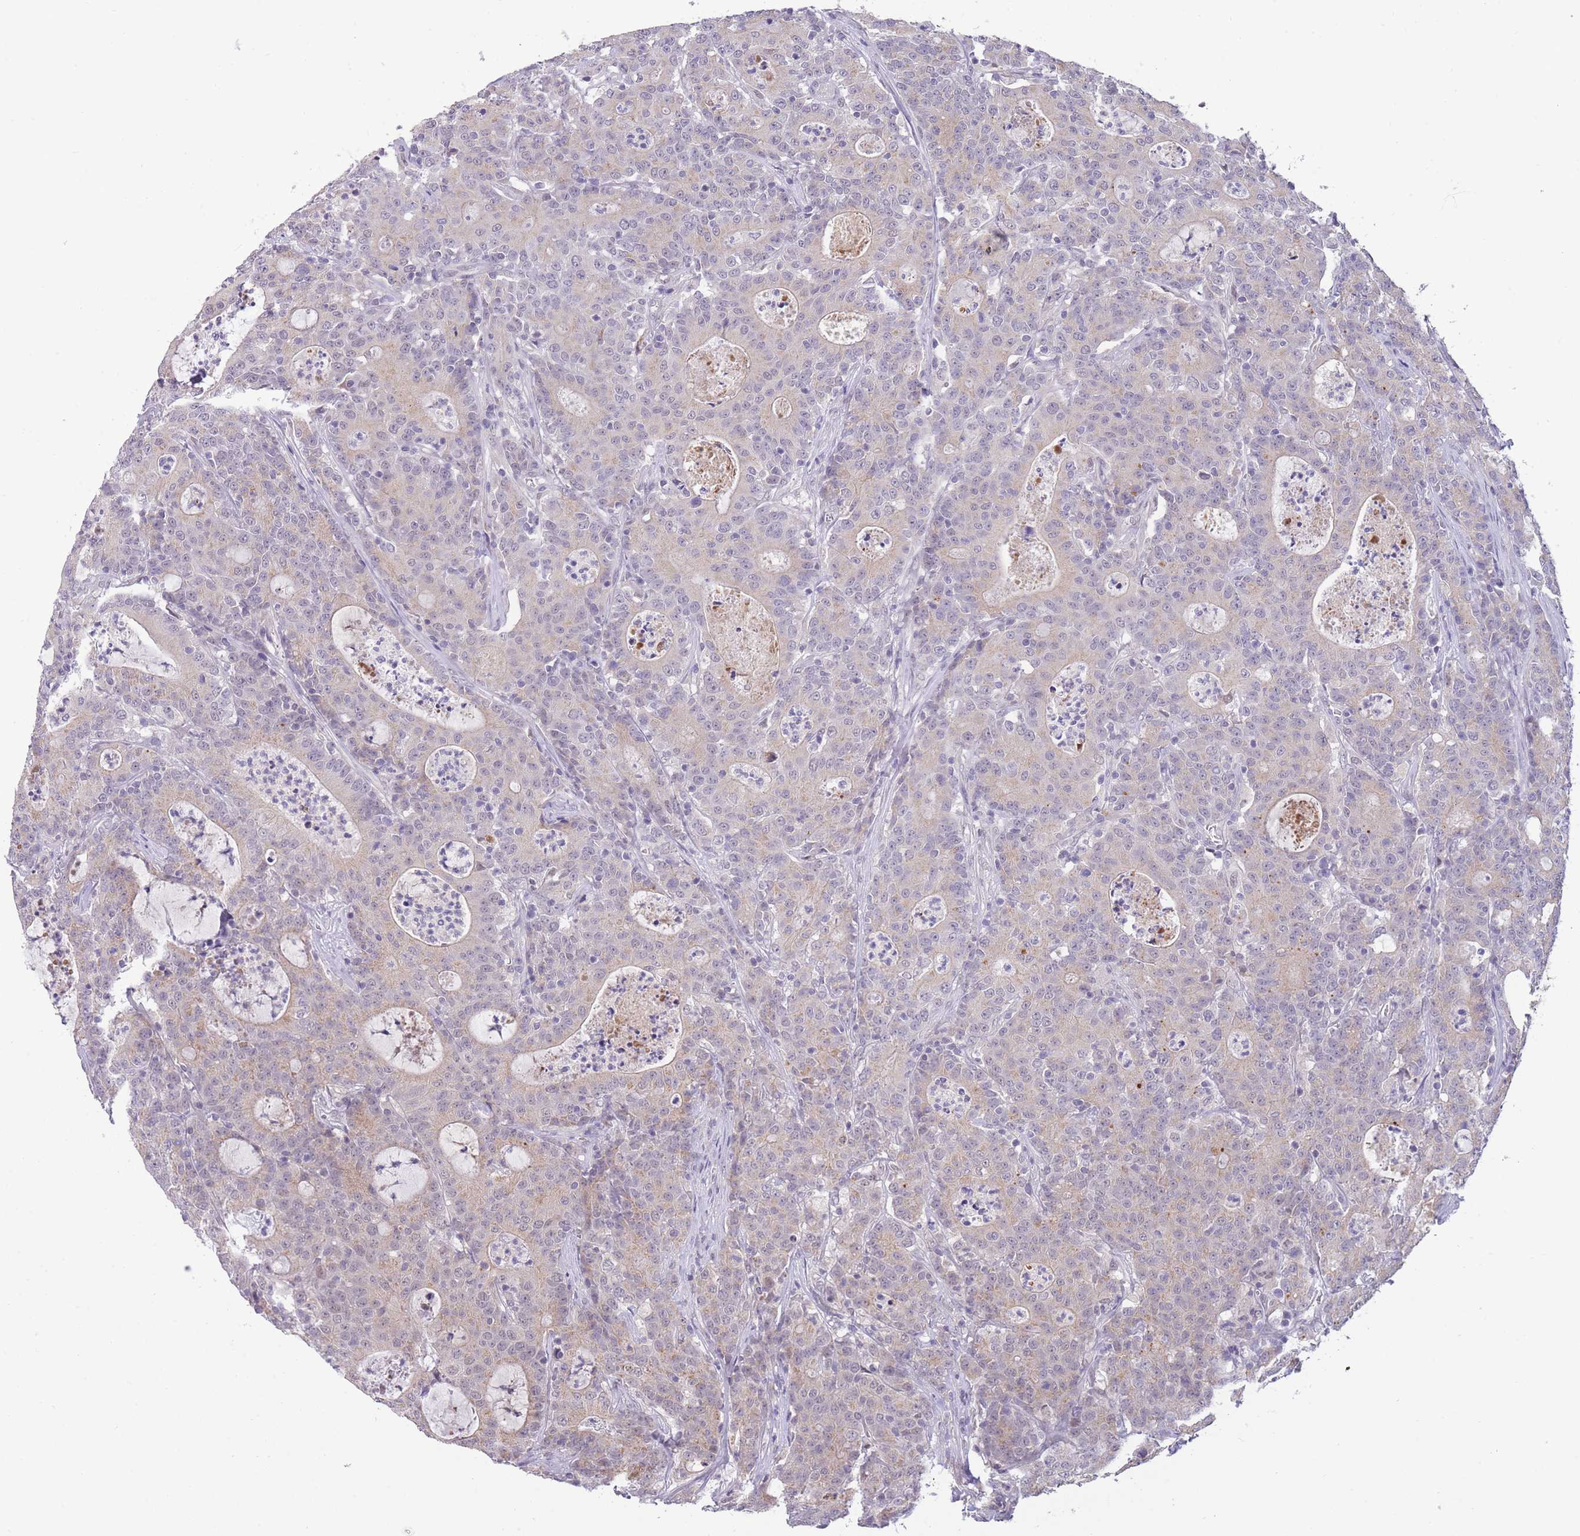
{"staining": {"intensity": "weak", "quantity": "<25%", "location": "cytoplasmic/membranous"}, "tissue": "colorectal cancer", "cell_type": "Tumor cells", "image_type": "cancer", "snomed": [{"axis": "morphology", "description": "Adenocarcinoma, NOS"}, {"axis": "topography", "description": "Colon"}], "caption": "Colorectal cancer (adenocarcinoma) was stained to show a protein in brown. There is no significant staining in tumor cells.", "gene": "GOLGA6L25", "patient": {"sex": "male", "age": 83}}